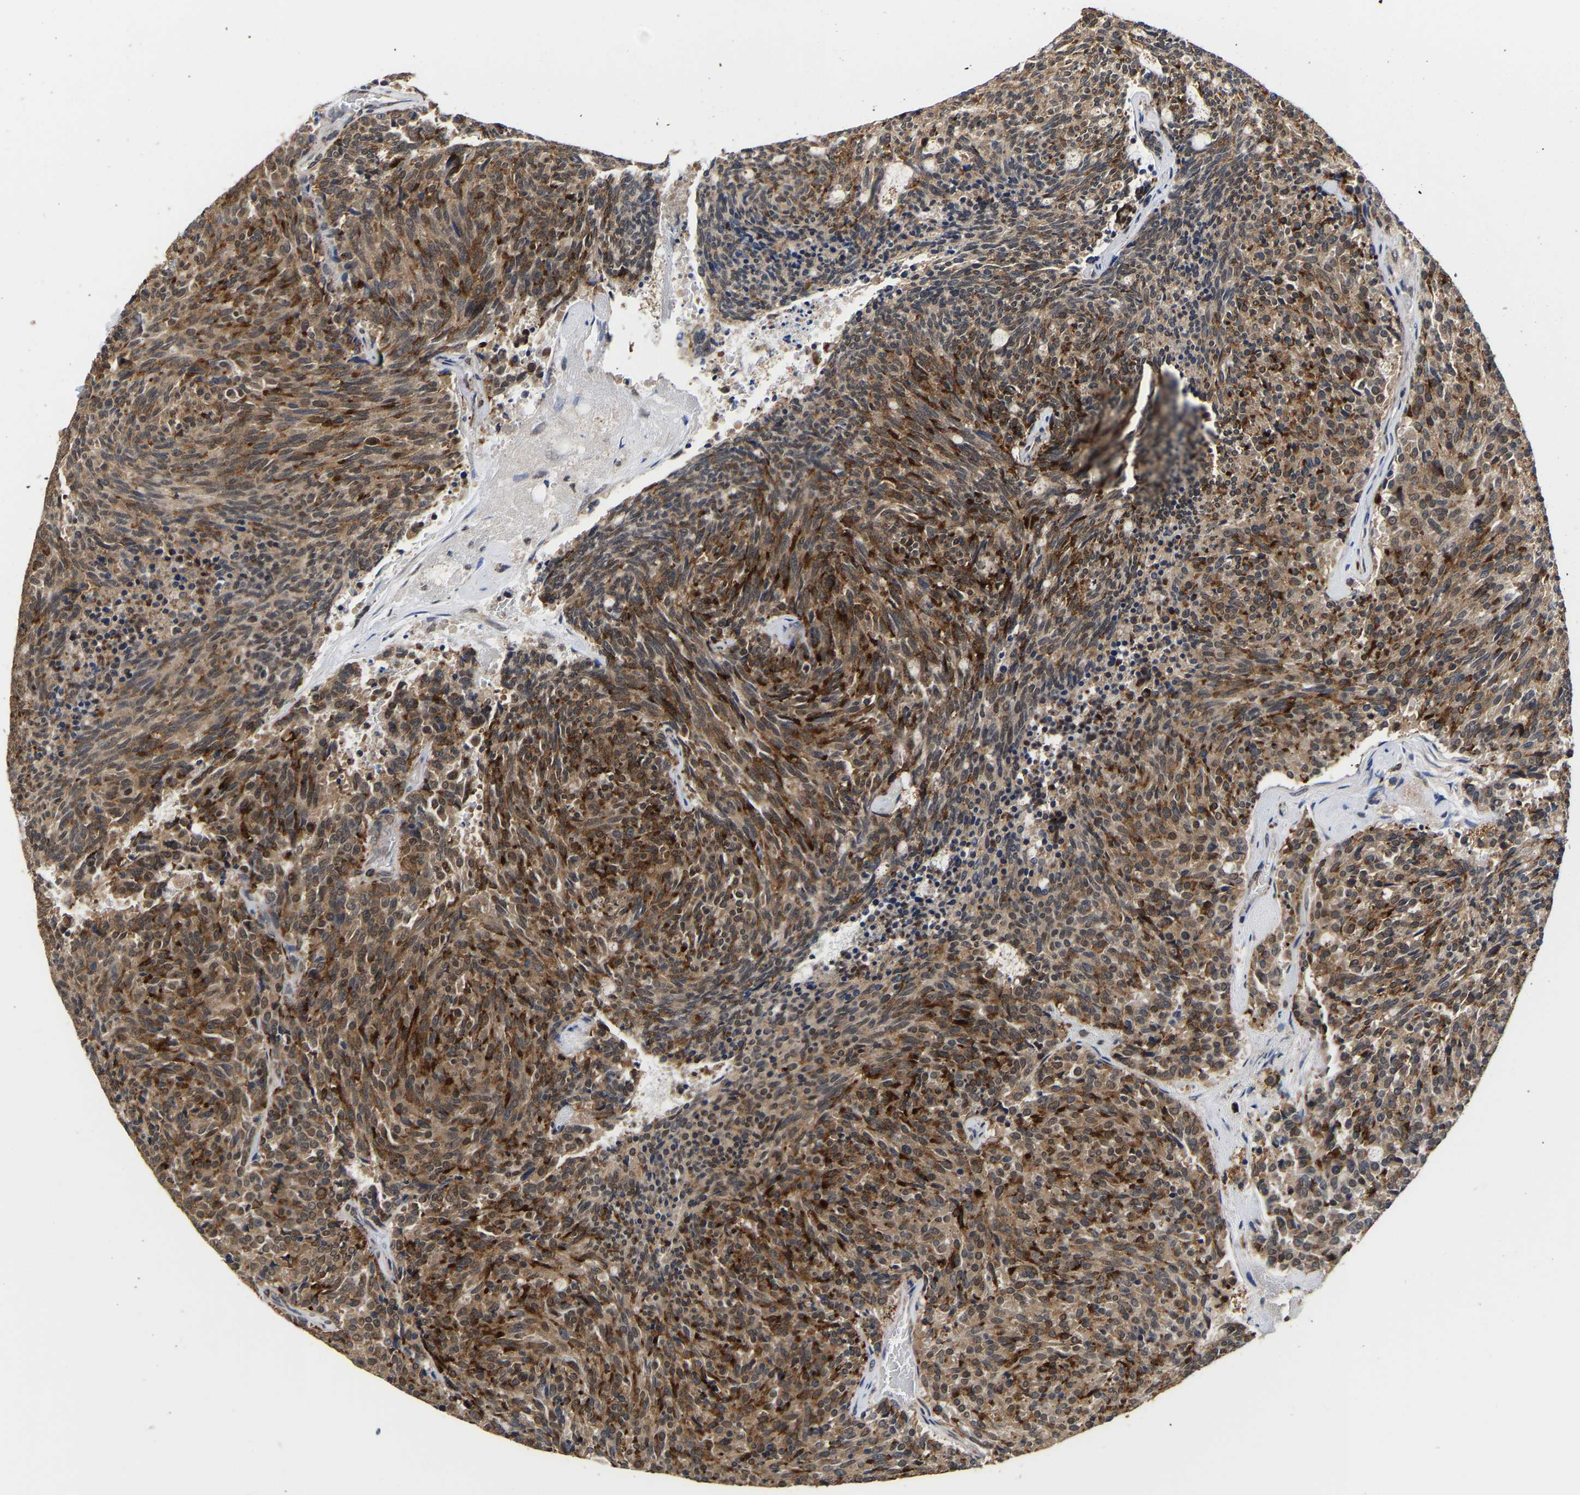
{"staining": {"intensity": "moderate", "quantity": ">75%", "location": "cytoplasmic/membranous"}, "tissue": "carcinoid", "cell_type": "Tumor cells", "image_type": "cancer", "snomed": [{"axis": "morphology", "description": "Carcinoid, malignant, NOS"}, {"axis": "topography", "description": "Pancreas"}], "caption": "A brown stain labels moderate cytoplasmic/membranous expression of a protein in human carcinoid tumor cells. (Stains: DAB in brown, nuclei in blue, Microscopy: brightfield microscopy at high magnification).", "gene": "METTL16", "patient": {"sex": "female", "age": 54}}